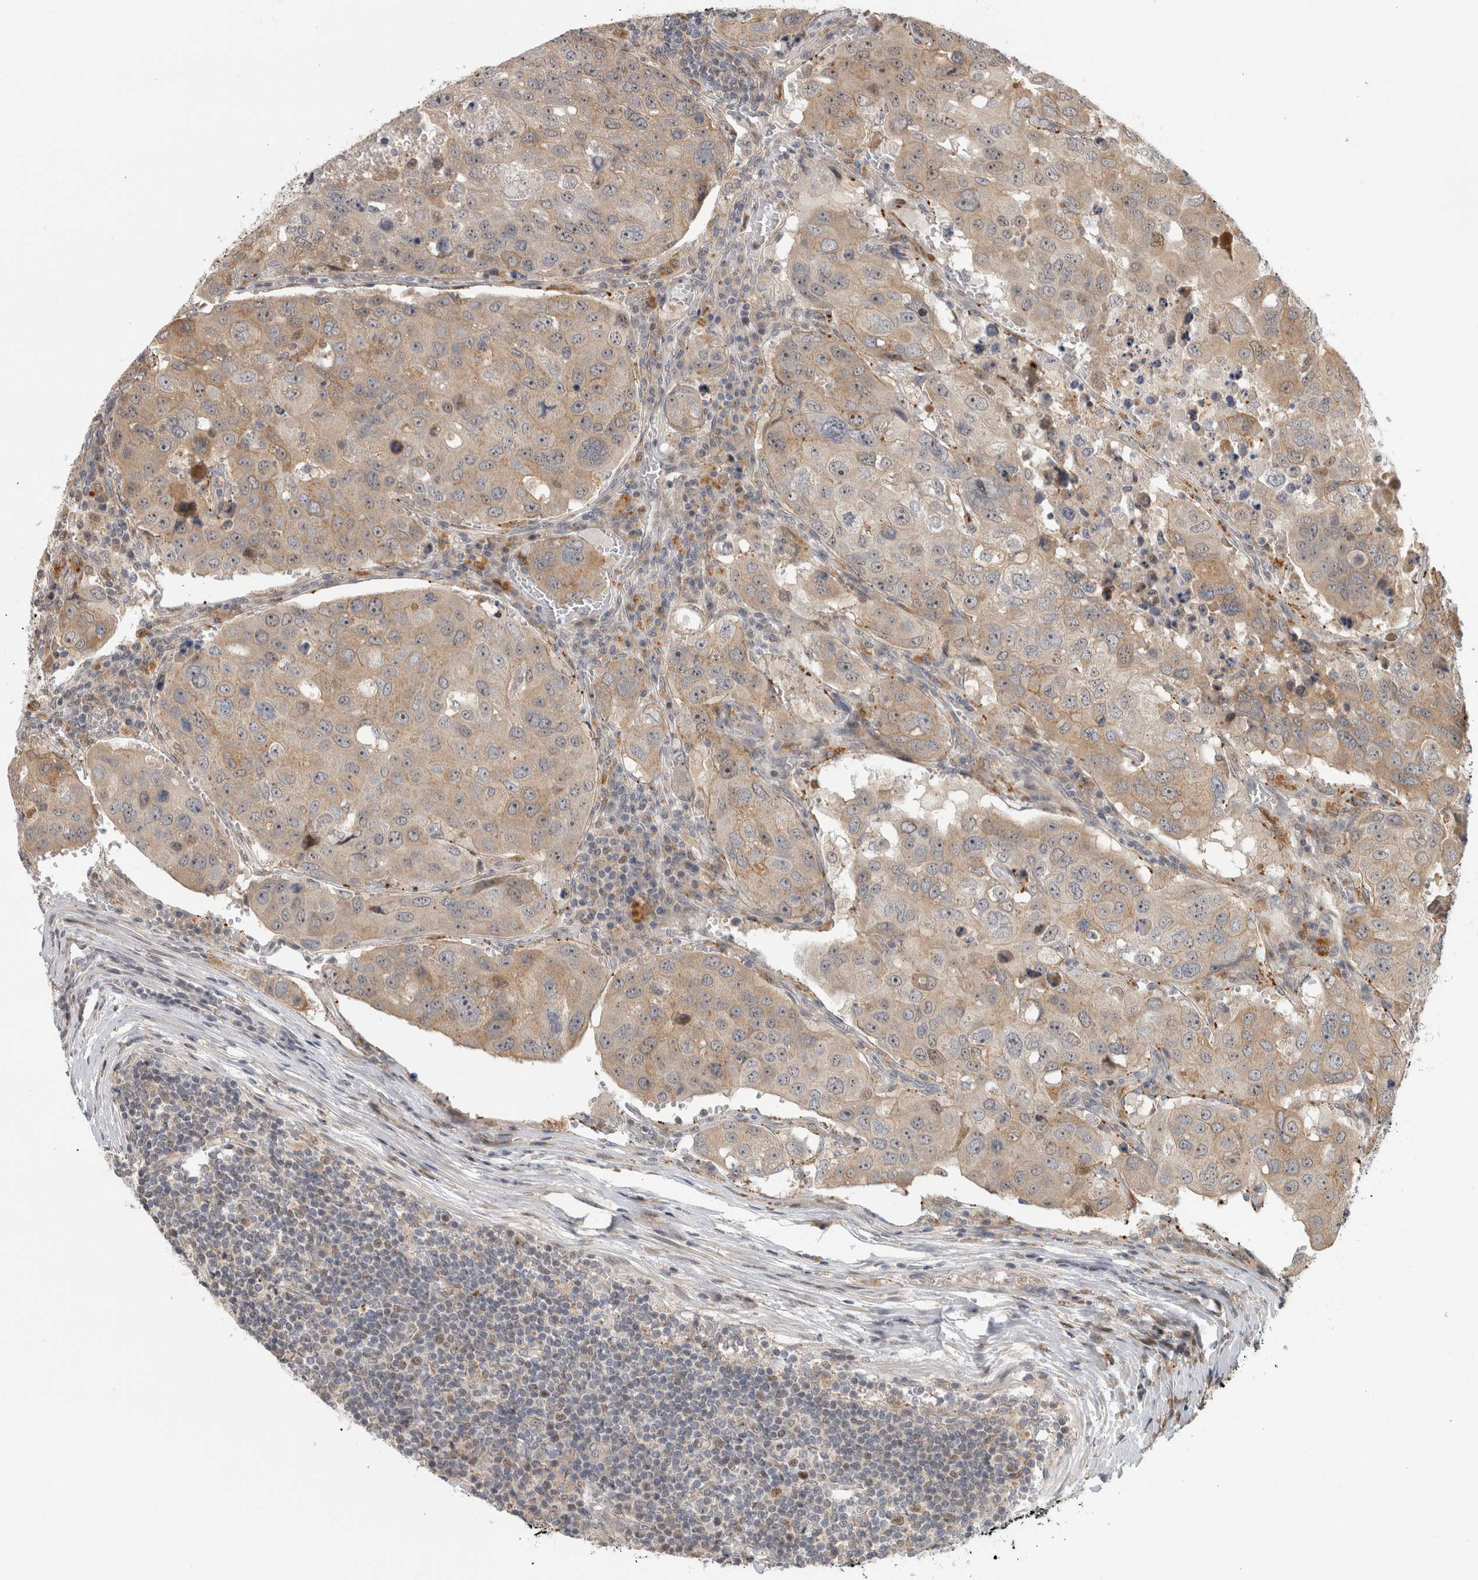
{"staining": {"intensity": "moderate", "quantity": ">75%", "location": "cytoplasmic/membranous,nuclear"}, "tissue": "urothelial cancer", "cell_type": "Tumor cells", "image_type": "cancer", "snomed": [{"axis": "morphology", "description": "Urothelial carcinoma, High grade"}, {"axis": "topography", "description": "Lymph node"}, {"axis": "topography", "description": "Urinary bladder"}], "caption": "A high-resolution histopathology image shows IHC staining of urothelial carcinoma (high-grade), which reveals moderate cytoplasmic/membranous and nuclear staining in about >75% of tumor cells. The staining was performed using DAB to visualize the protein expression in brown, while the nuclei were stained in blue with hematoxylin (Magnification: 20x).", "gene": "NAB2", "patient": {"sex": "male", "age": 51}}